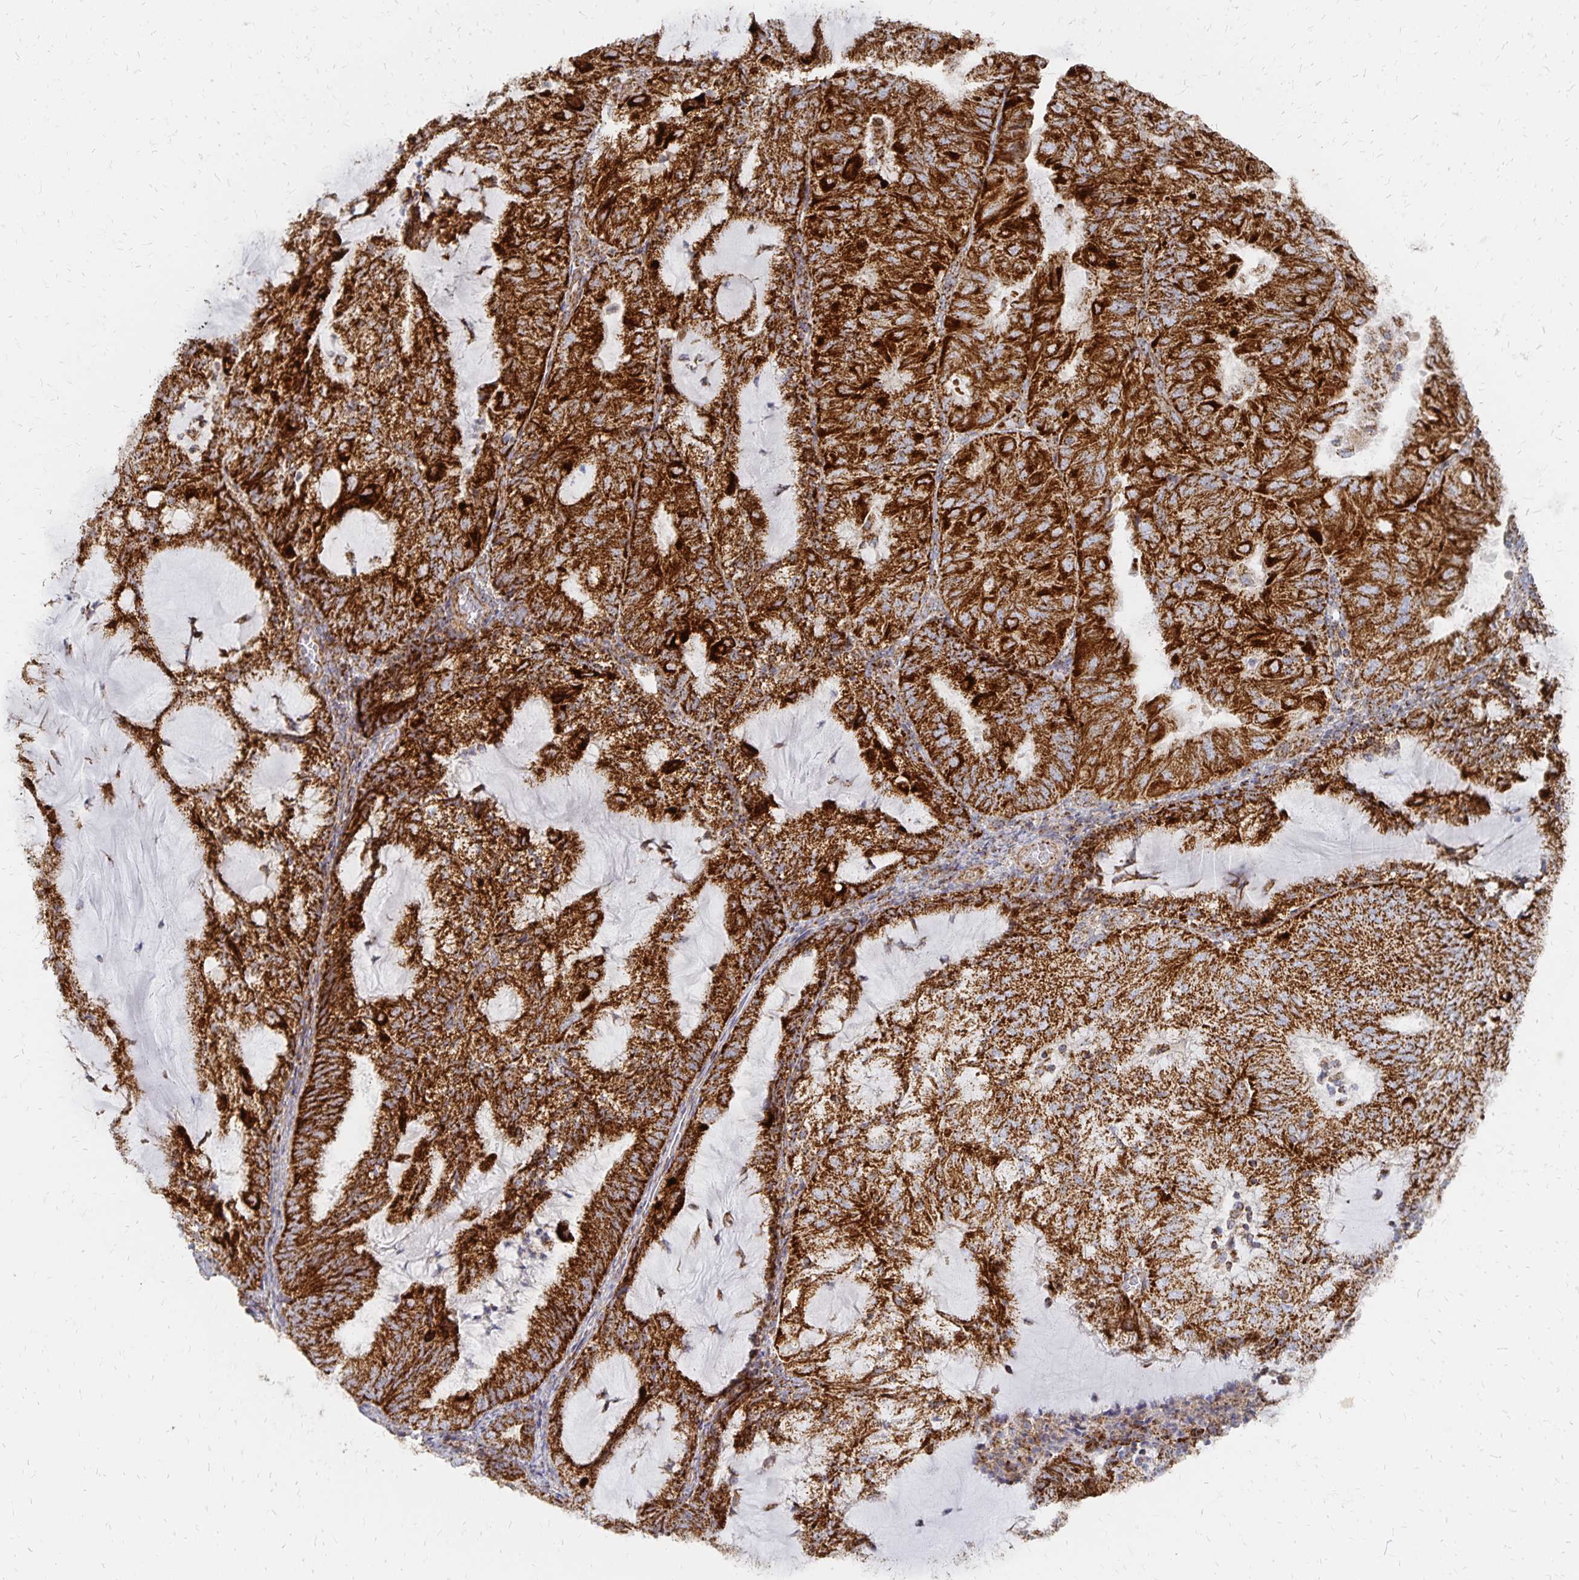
{"staining": {"intensity": "strong", "quantity": ">75%", "location": "cytoplasmic/membranous"}, "tissue": "endometrial cancer", "cell_type": "Tumor cells", "image_type": "cancer", "snomed": [{"axis": "morphology", "description": "Adenocarcinoma, NOS"}, {"axis": "topography", "description": "Endometrium"}], "caption": "Endometrial cancer stained with a protein marker reveals strong staining in tumor cells.", "gene": "STOML2", "patient": {"sex": "female", "age": 81}}